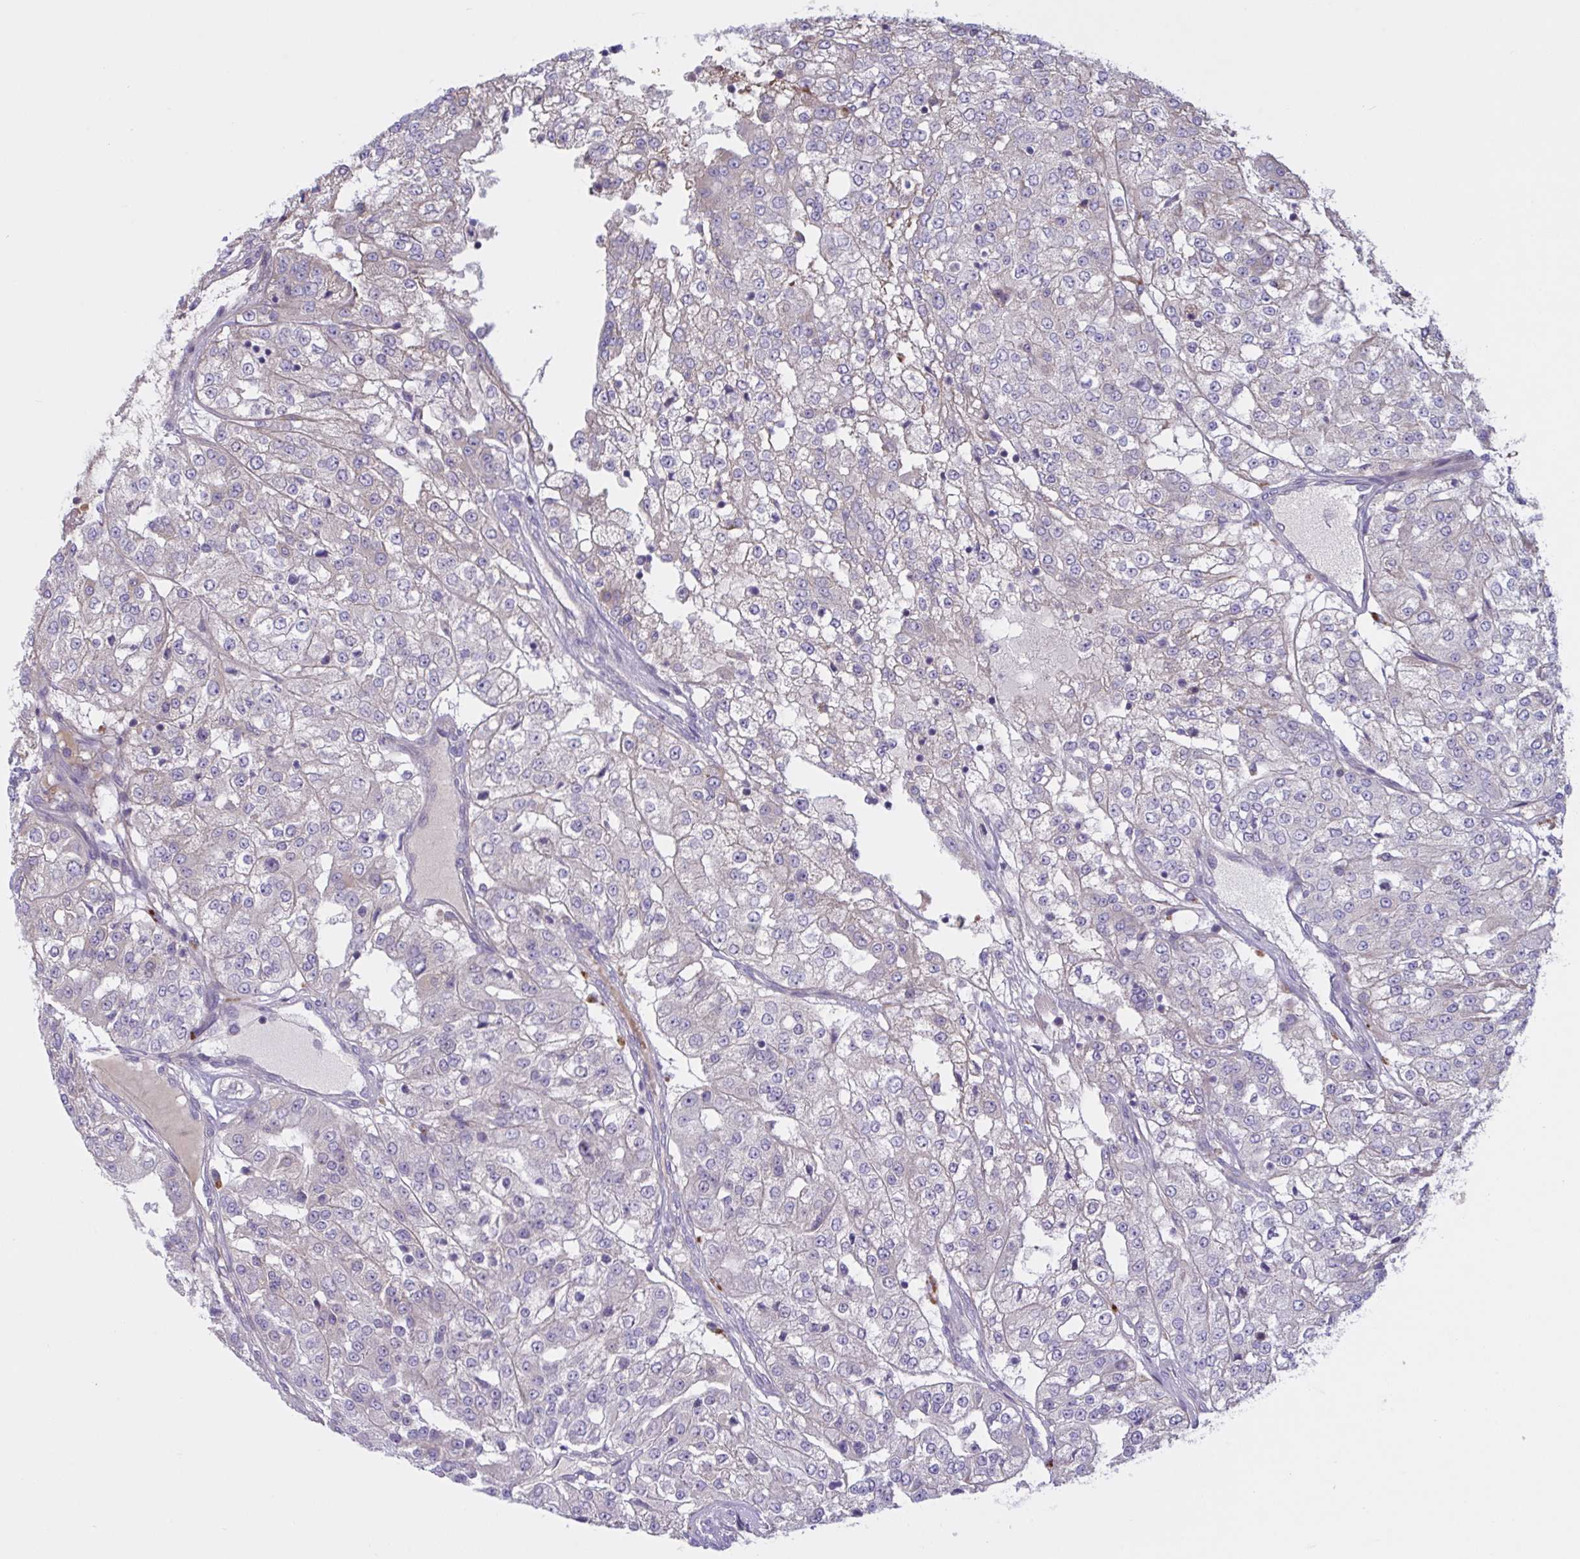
{"staining": {"intensity": "negative", "quantity": "none", "location": "none"}, "tissue": "renal cancer", "cell_type": "Tumor cells", "image_type": "cancer", "snomed": [{"axis": "morphology", "description": "Adenocarcinoma, NOS"}, {"axis": "topography", "description": "Kidney"}], "caption": "Immunohistochemical staining of renal cancer (adenocarcinoma) demonstrates no significant expression in tumor cells.", "gene": "VWC2", "patient": {"sex": "female", "age": 63}}